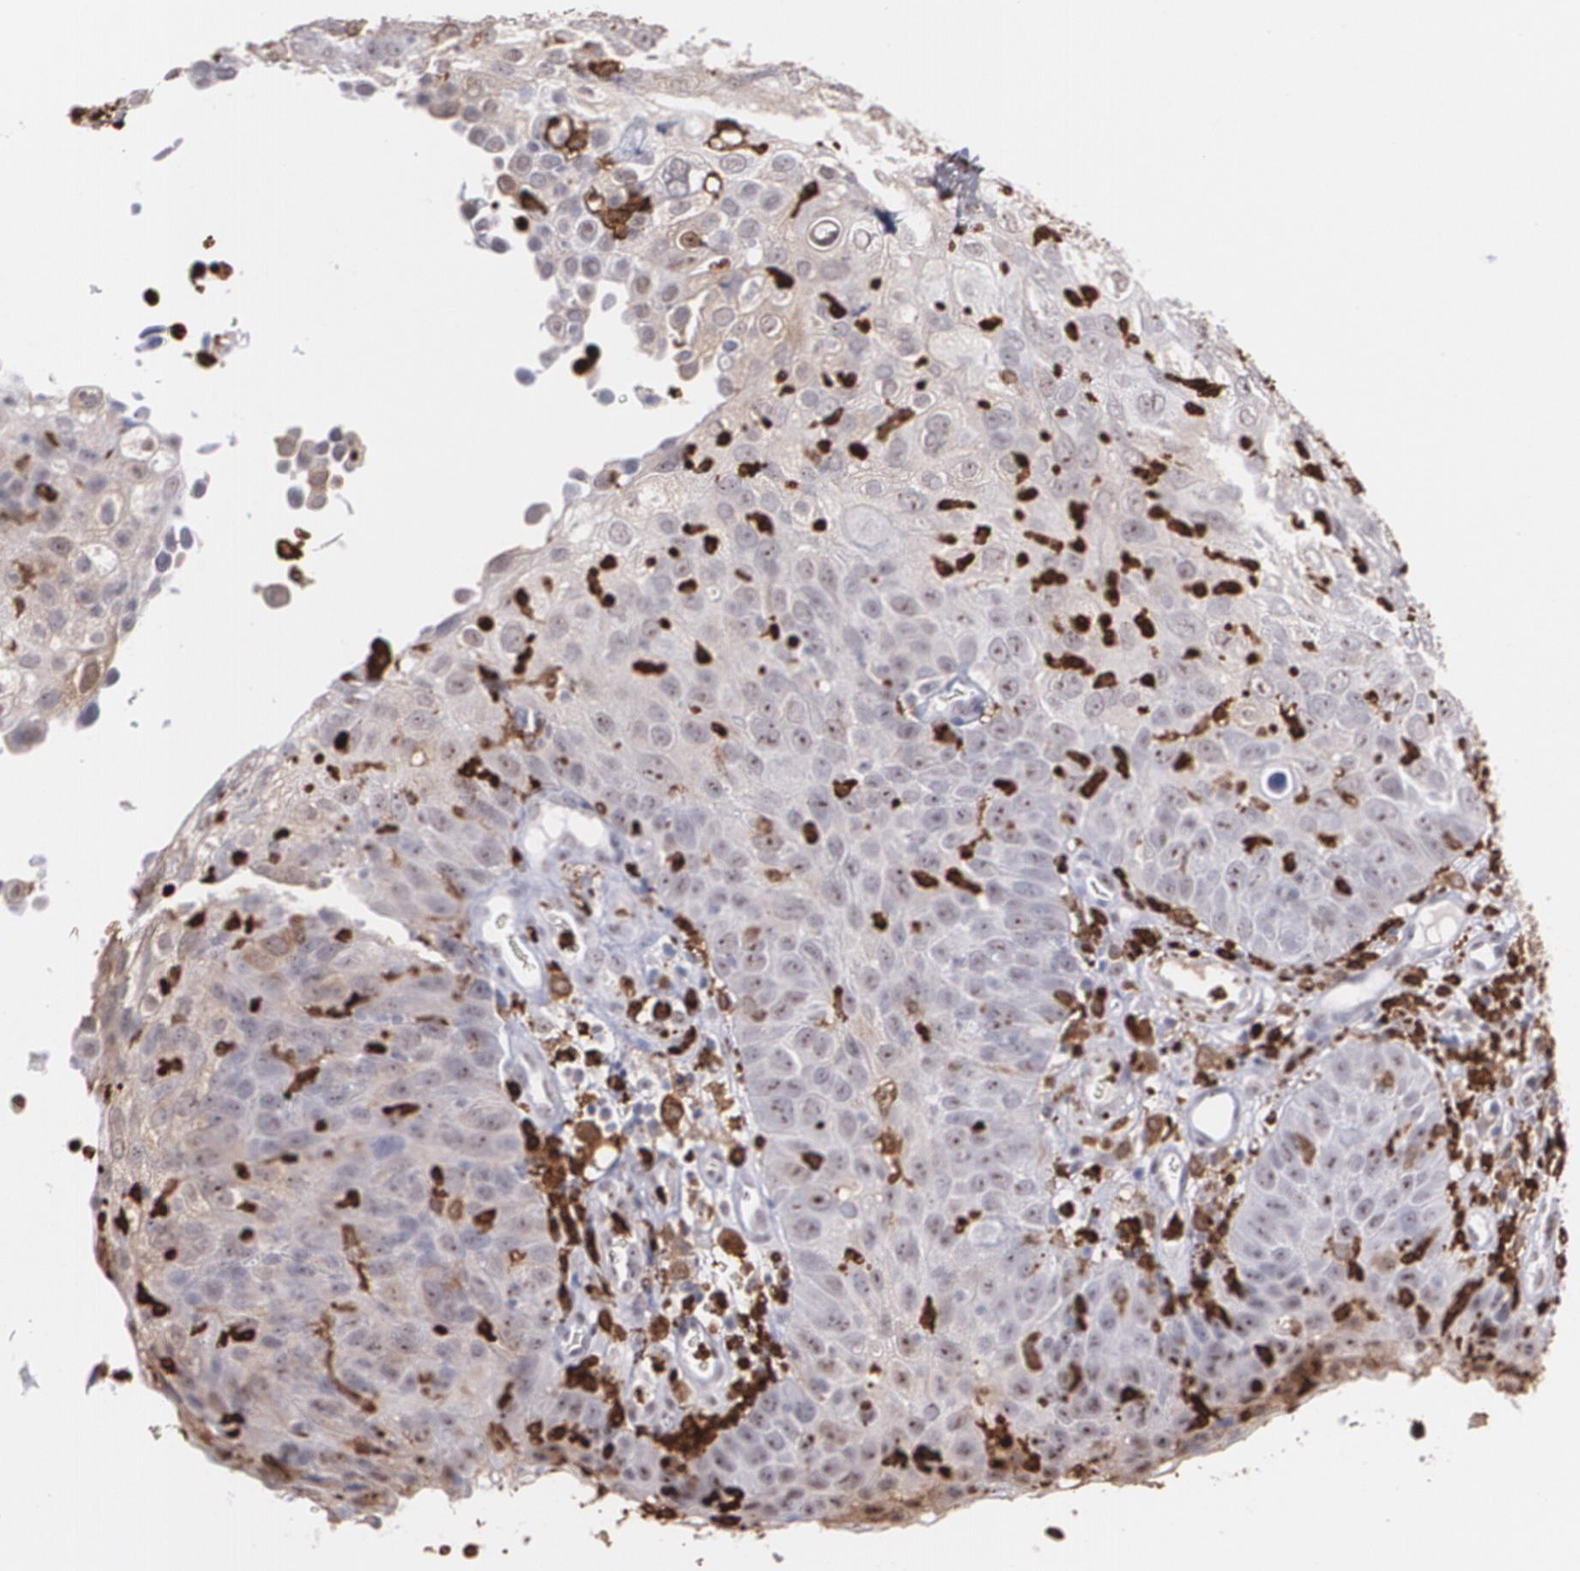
{"staining": {"intensity": "negative", "quantity": "none", "location": "none"}, "tissue": "skin cancer", "cell_type": "Tumor cells", "image_type": "cancer", "snomed": [{"axis": "morphology", "description": "Squamous cell carcinoma, NOS"}, {"axis": "topography", "description": "Skin"}], "caption": "The histopathology image demonstrates no staining of tumor cells in skin squamous cell carcinoma.", "gene": "NCF2", "patient": {"sex": "male", "age": 87}}